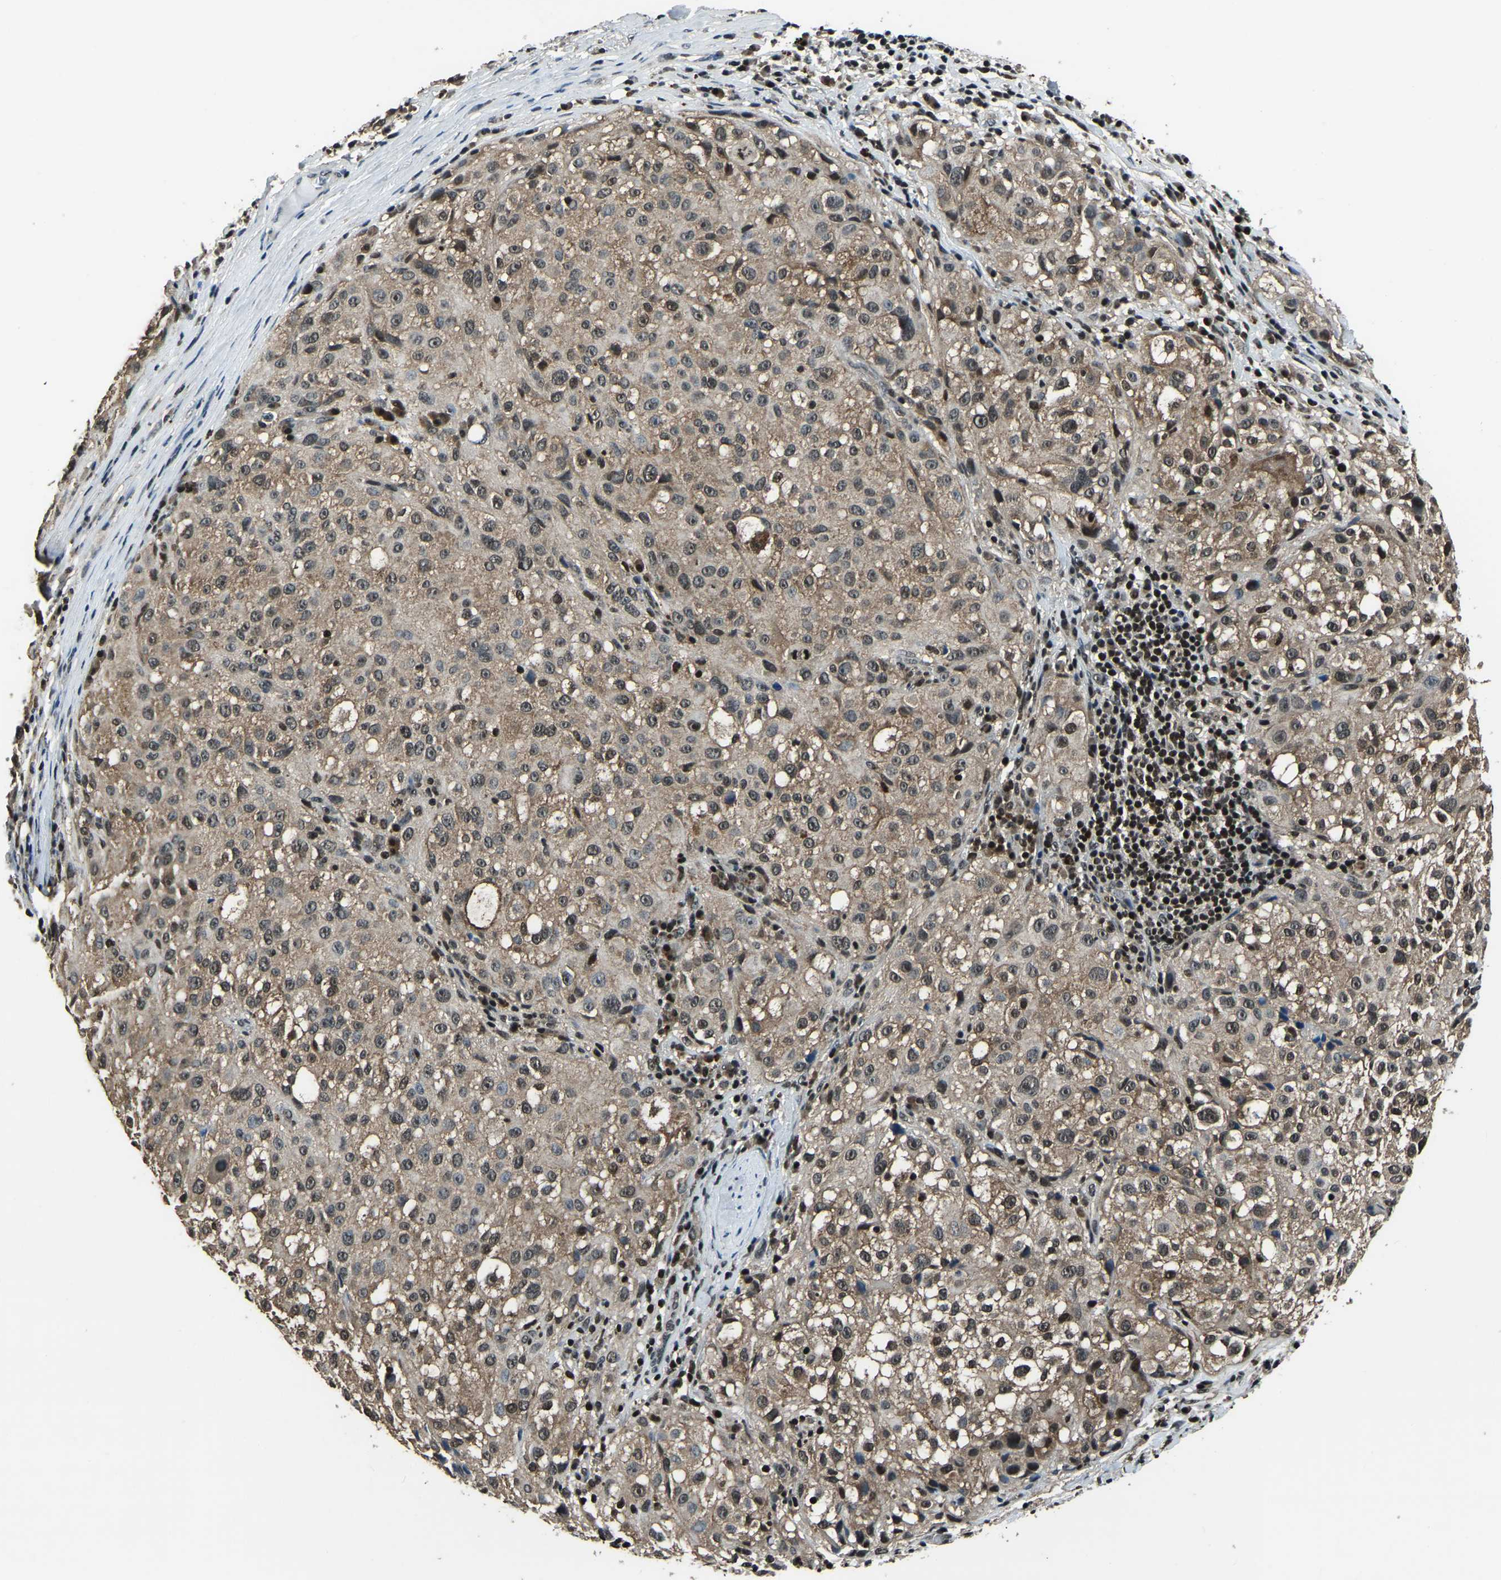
{"staining": {"intensity": "weak", "quantity": ">75%", "location": "cytoplasmic/membranous"}, "tissue": "melanoma", "cell_type": "Tumor cells", "image_type": "cancer", "snomed": [{"axis": "morphology", "description": "Necrosis, NOS"}, {"axis": "morphology", "description": "Malignant melanoma, NOS"}, {"axis": "topography", "description": "Skin"}], "caption": "High-power microscopy captured an IHC photomicrograph of melanoma, revealing weak cytoplasmic/membranous expression in about >75% of tumor cells.", "gene": "ANKIB1", "patient": {"sex": "female", "age": 87}}